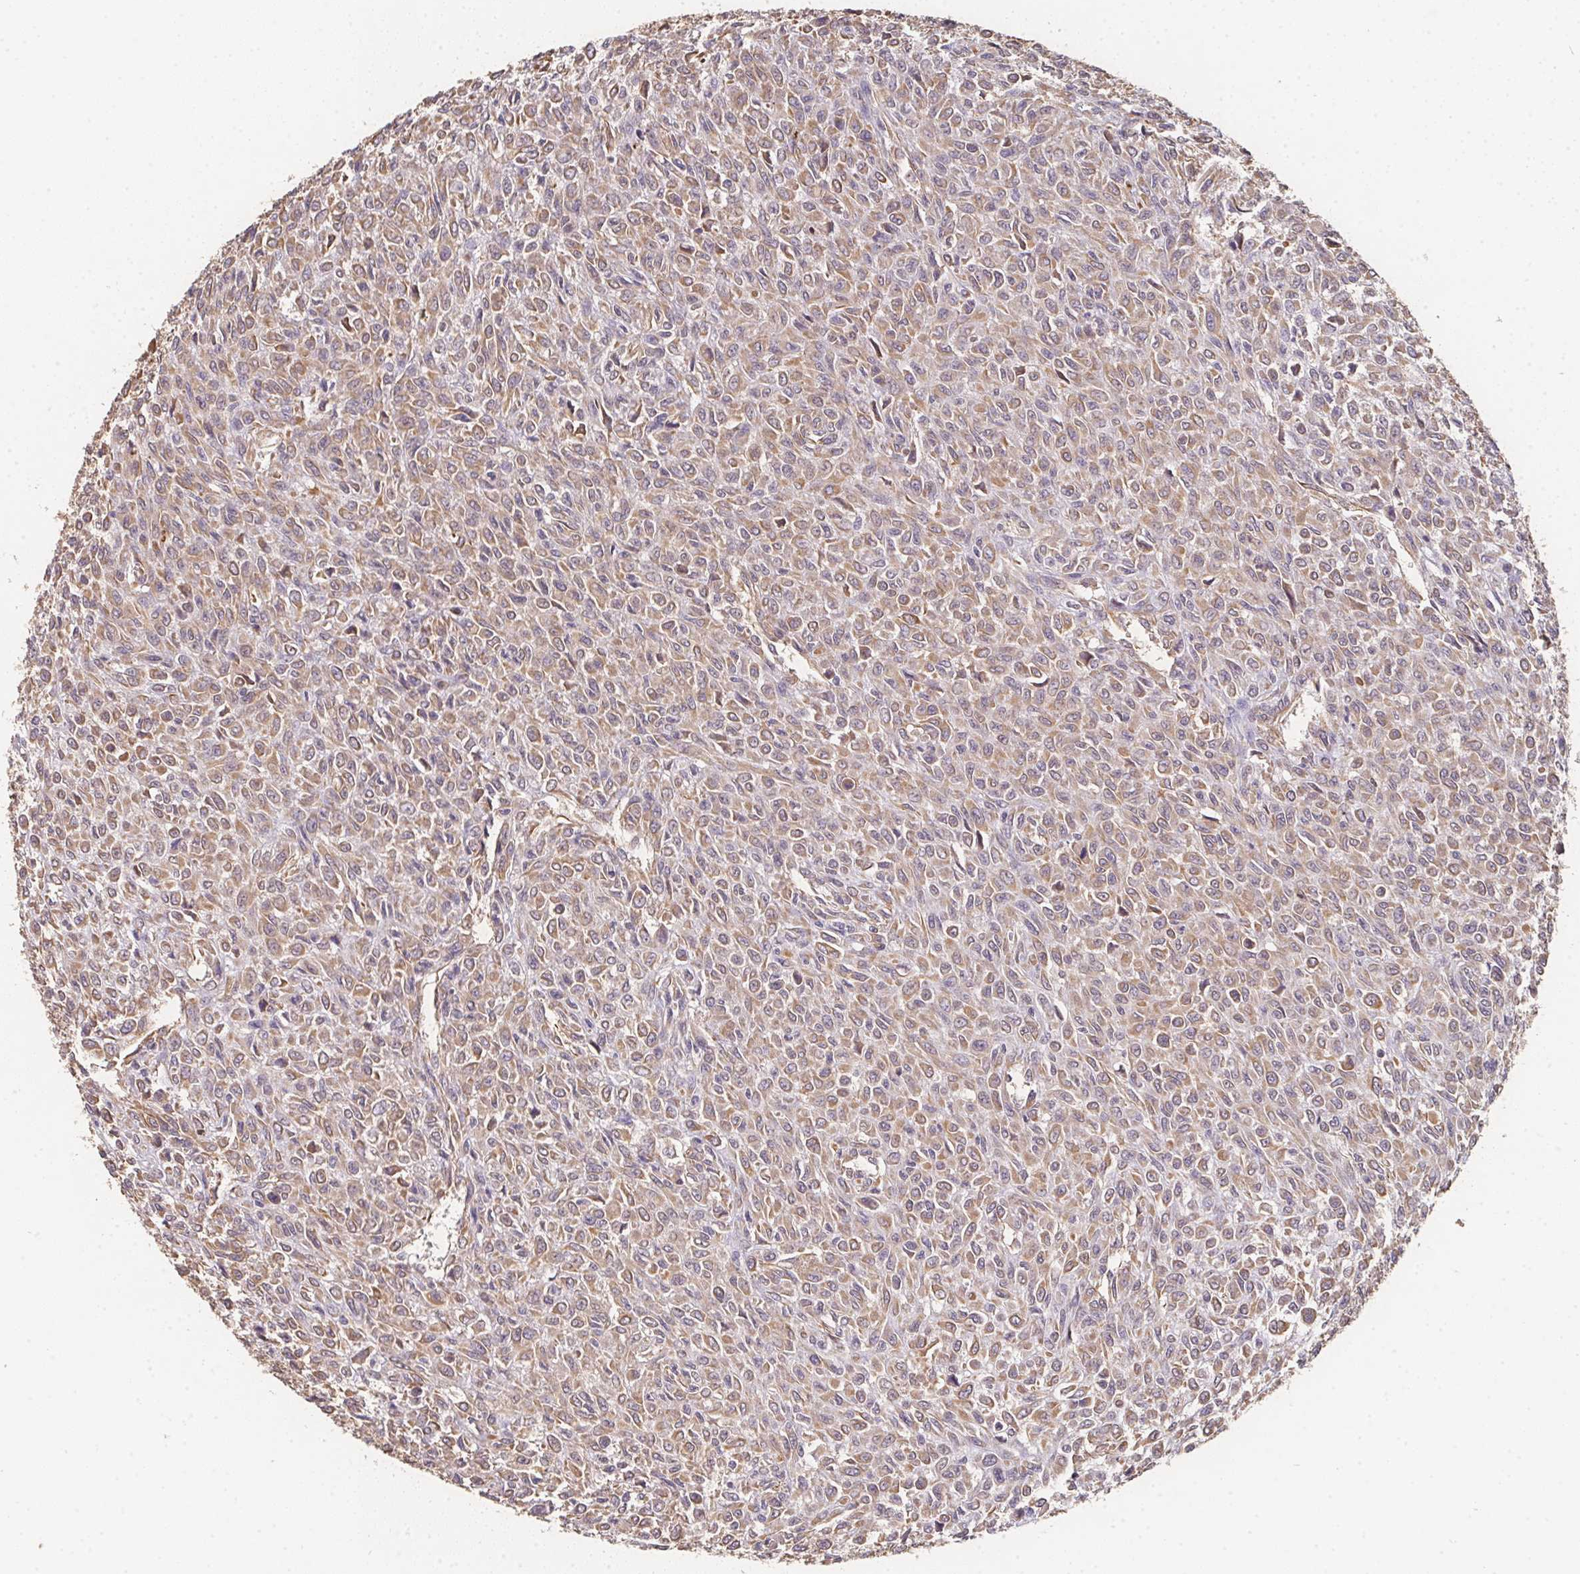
{"staining": {"intensity": "weak", "quantity": ">75%", "location": "cytoplasmic/membranous"}, "tissue": "renal cancer", "cell_type": "Tumor cells", "image_type": "cancer", "snomed": [{"axis": "morphology", "description": "Adenocarcinoma, NOS"}, {"axis": "topography", "description": "Kidney"}], "caption": "Immunohistochemical staining of human adenocarcinoma (renal) shows low levels of weak cytoplasmic/membranous protein positivity in approximately >75% of tumor cells. (Brightfield microscopy of DAB IHC at high magnification).", "gene": "TBKBP1", "patient": {"sex": "male", "age": 58}}